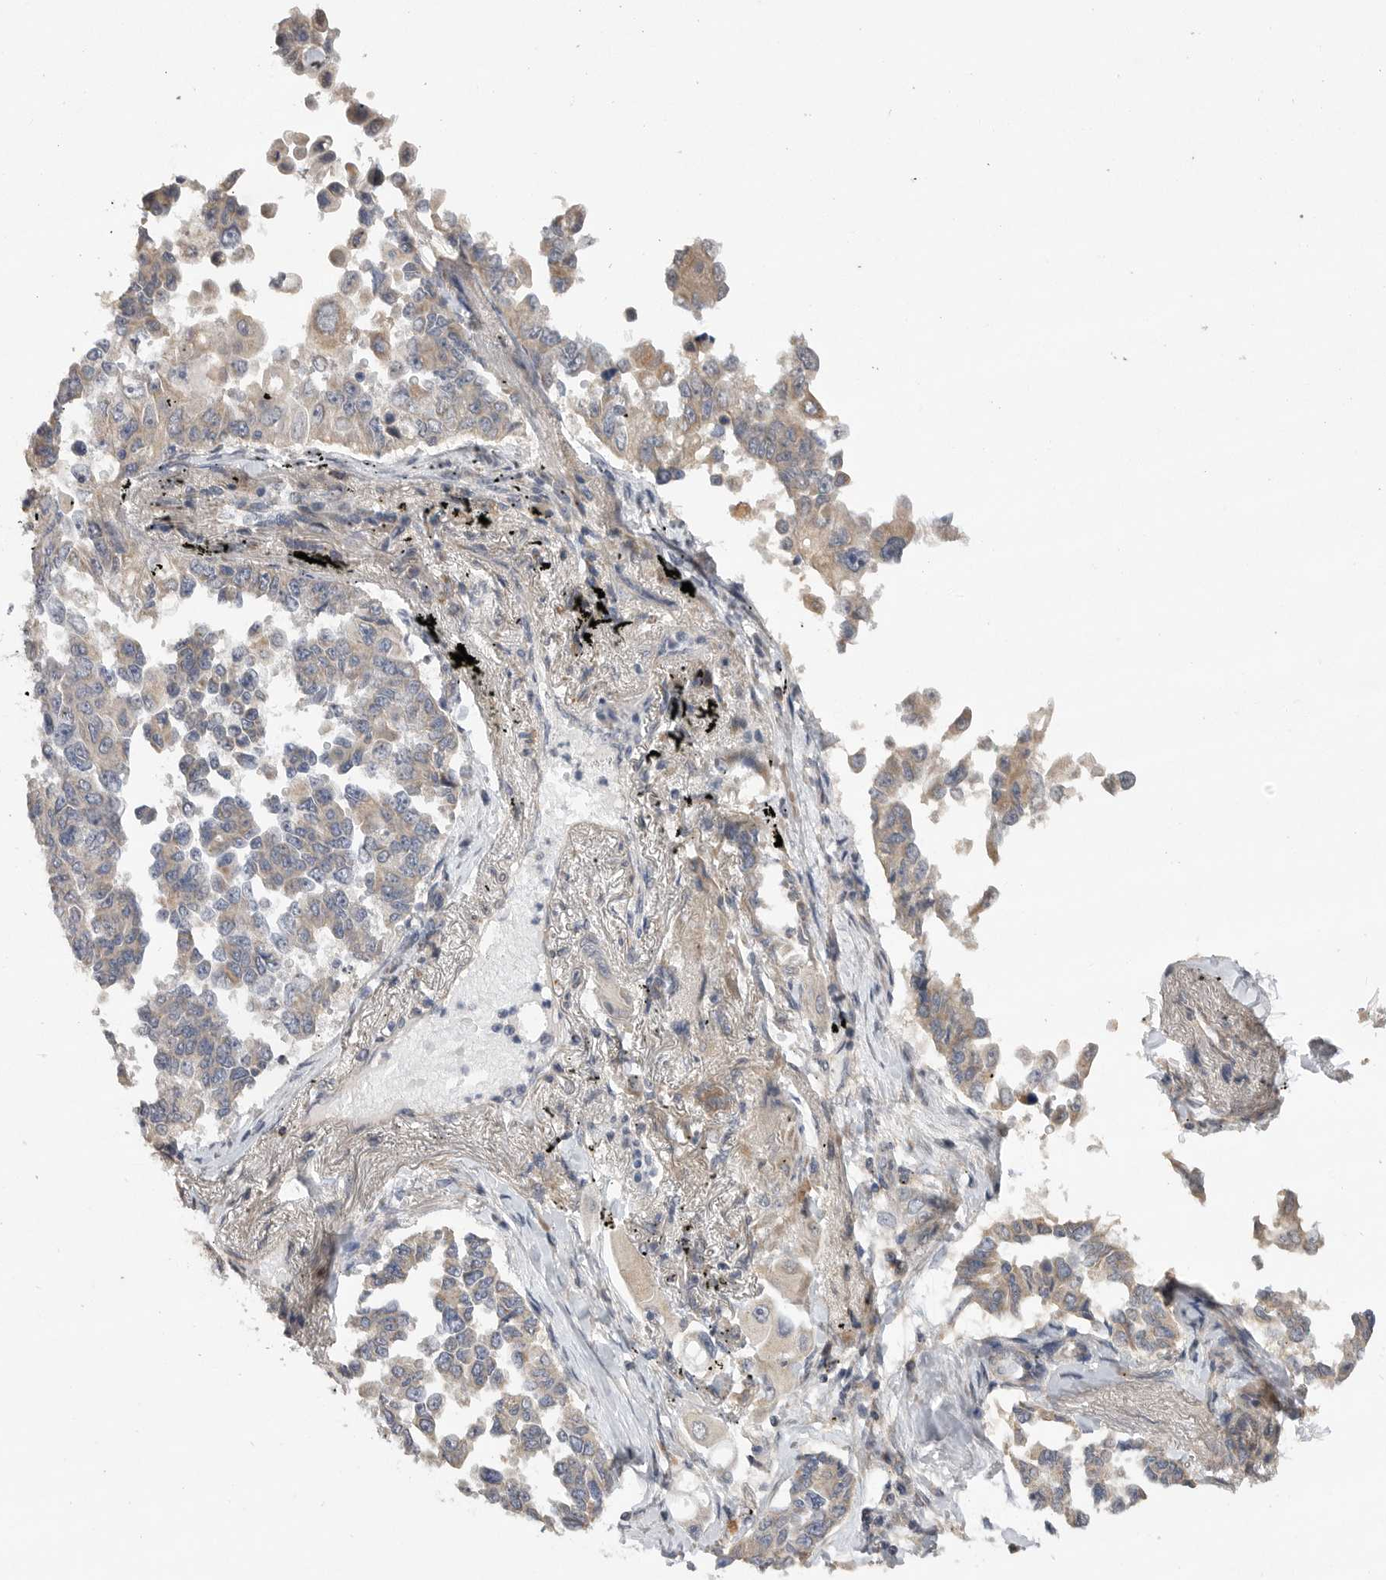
{"staining": {"intensity": "weak", "quantity": ">75%", "location": "cytoplasmic/membranous"}, "tissue": "lung cancer", "cell_type": "Tumor cells", "image_type": "cancer", "snomed": [{"axis": "morphology", "description": "Adenocarcinoma, NOS"}, {"axis": "topography", "description": "Lung"}], "caption": "Human lung cancer stained for a protein (brown) demonstrates weak cytoplasmic/membranous positive staining in approximately >75% of tumor cells.", "gene": "EDEM3", "patient": {"sex": "female", "age": 67}}